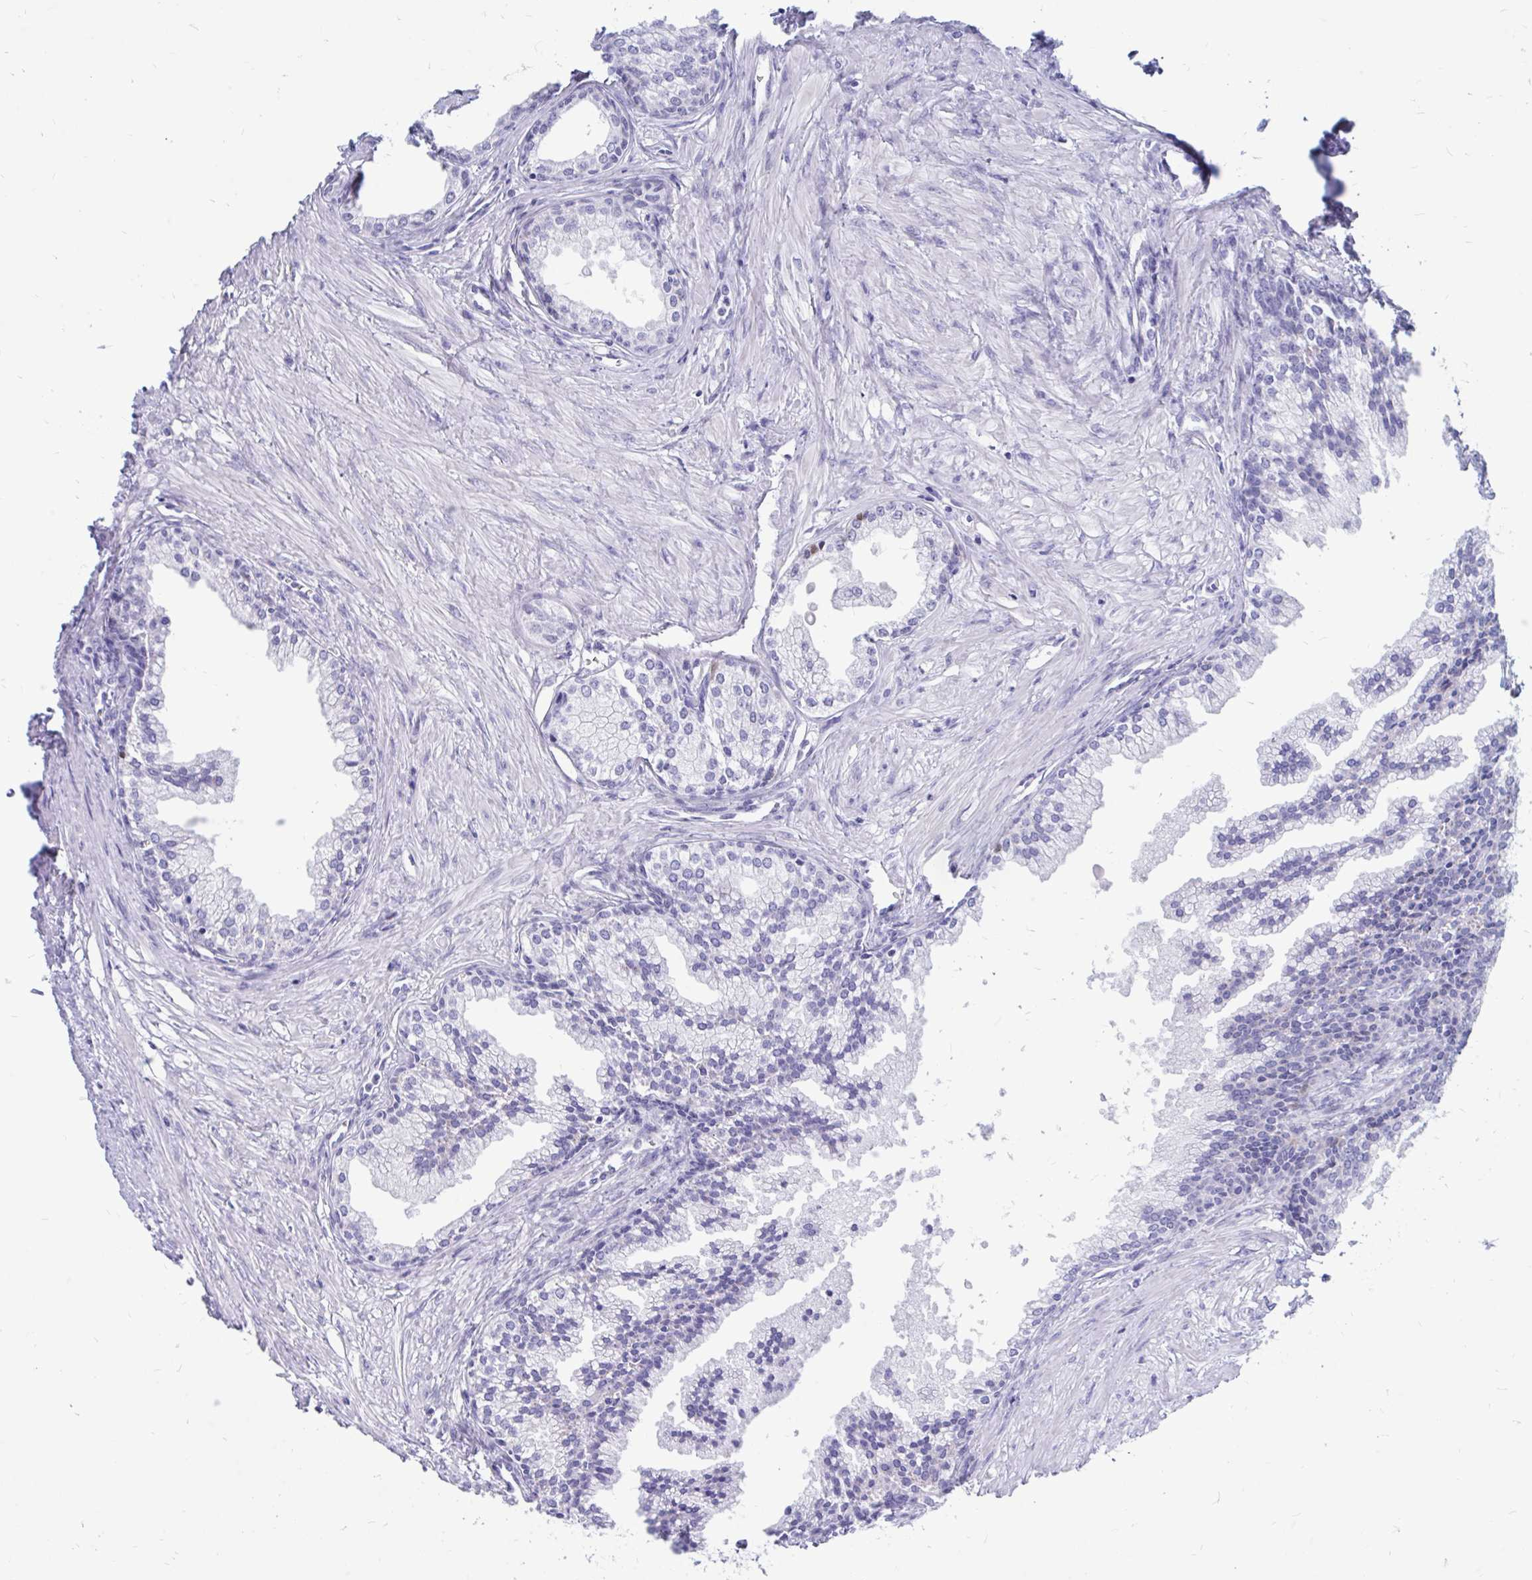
{"staining": {"intensity": "negative", "quantity": "none", "location": "none"}, "tissue": "prostate cancer", "cell_type": "Tumor cells", "image_type": "cancer", "snomed": [{"axis": "morphology", "description": "Adenocarcinoma, High grade"}, {"axis": "topography", "description": "Prostate"}], "caption": "Image shows no significant protein positivity in tumor cells of prostate cancer (high-grade adenocarcinoma). (DAB (3,3'-diaminobenzidine) immunohistochemistry (IHC) visualized using brightfield microscopy, high magnification).", "gene": "IGSF5", "patient": {"sex": "male", "age": 68}}